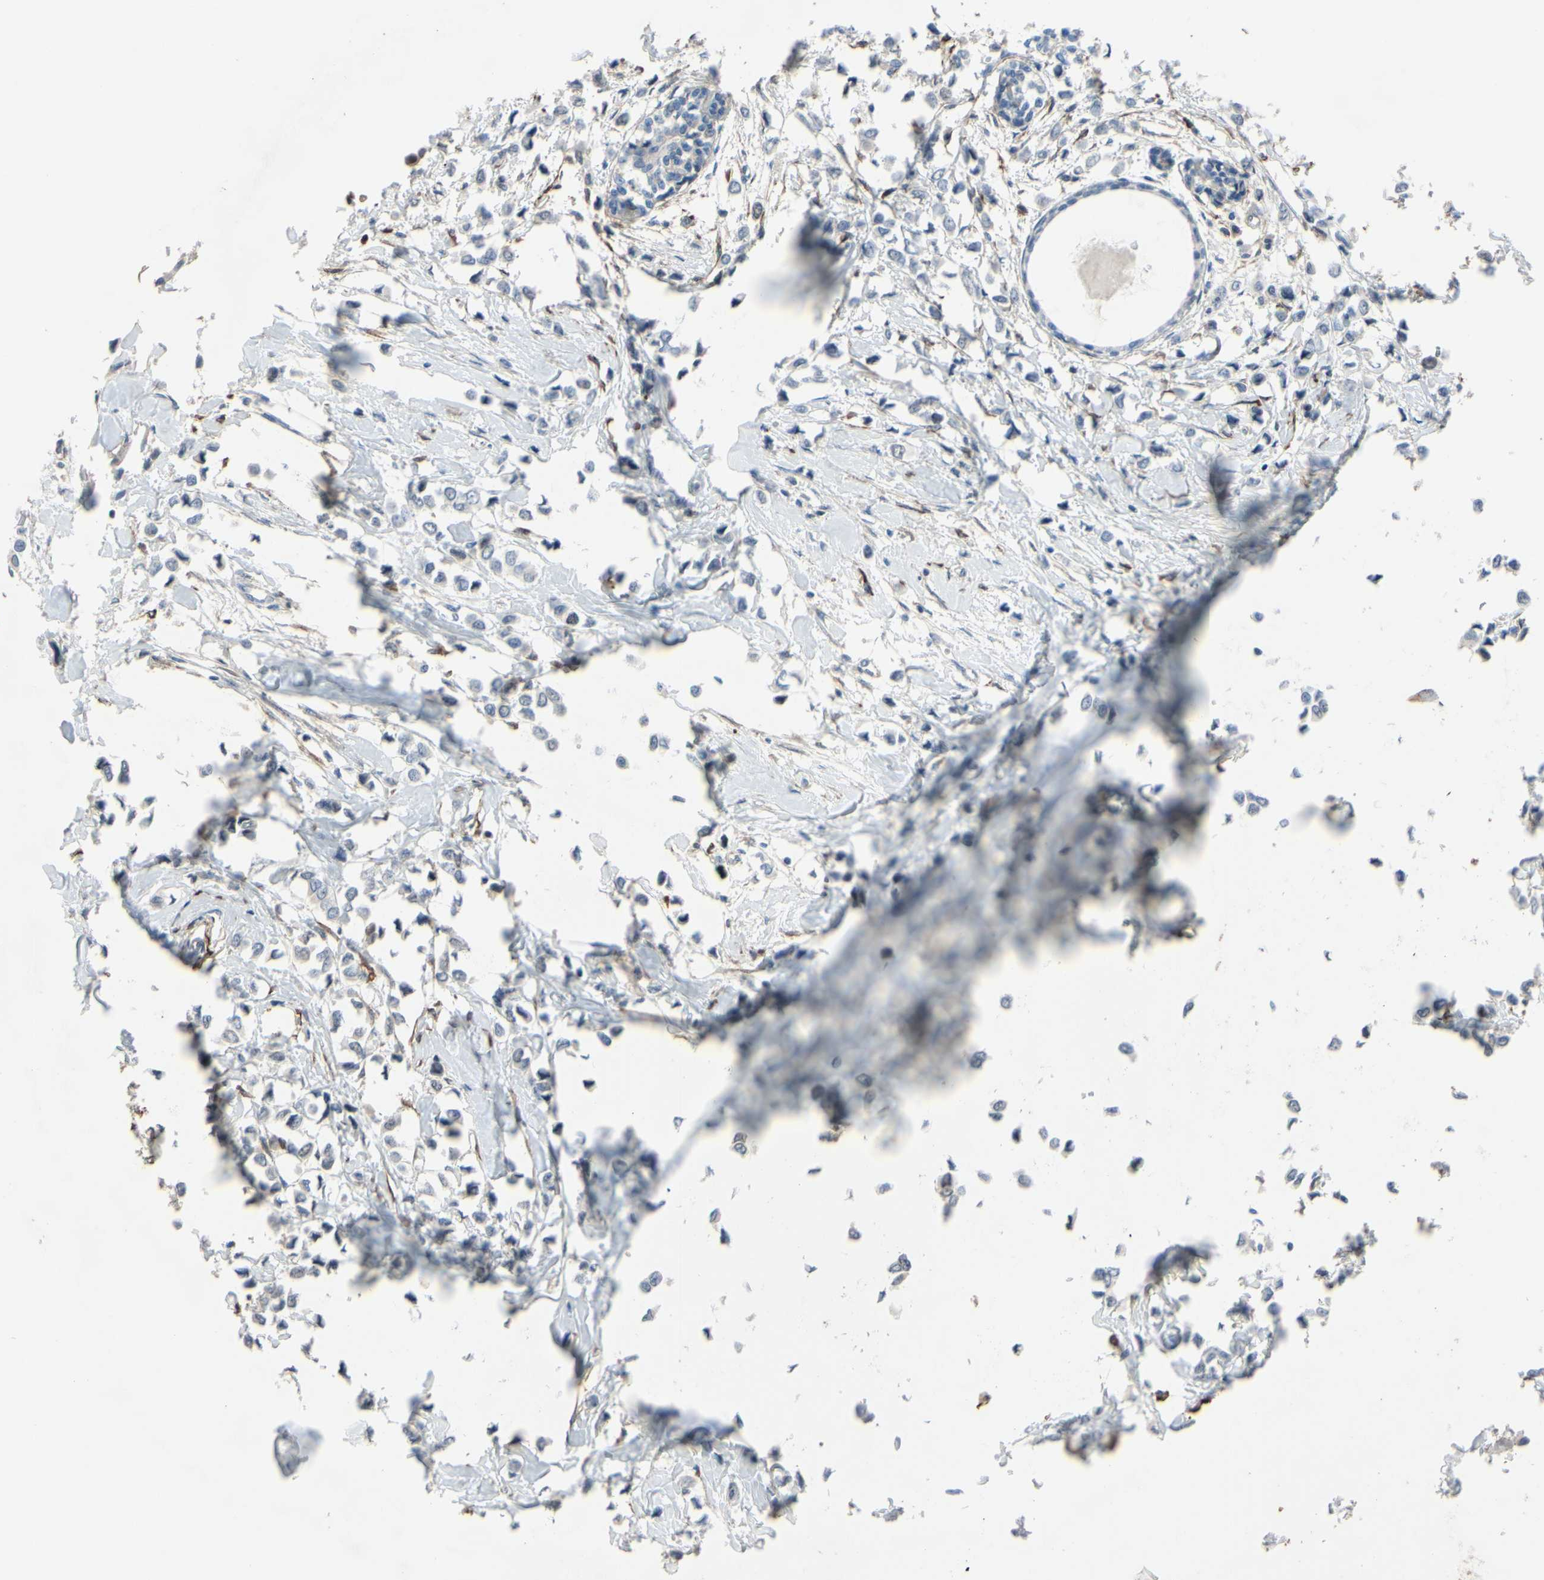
{"staining": {"intensity": "negative", "quantity": "none", "location": "none"}, "tissue": "breast cancer", "cell_type": "Tumor cells", "image_type": "cancer", "snomed": [{"axis": "morphology", "description": "Lobular carcinoma"}, {"axis": "topography", "description": "Breast"}], "caption": "Tumor cells show no significant expression in lobular carcinoma (breast).", "gene": "LHX9", "patient": {"sex": "female", "age": 51}}